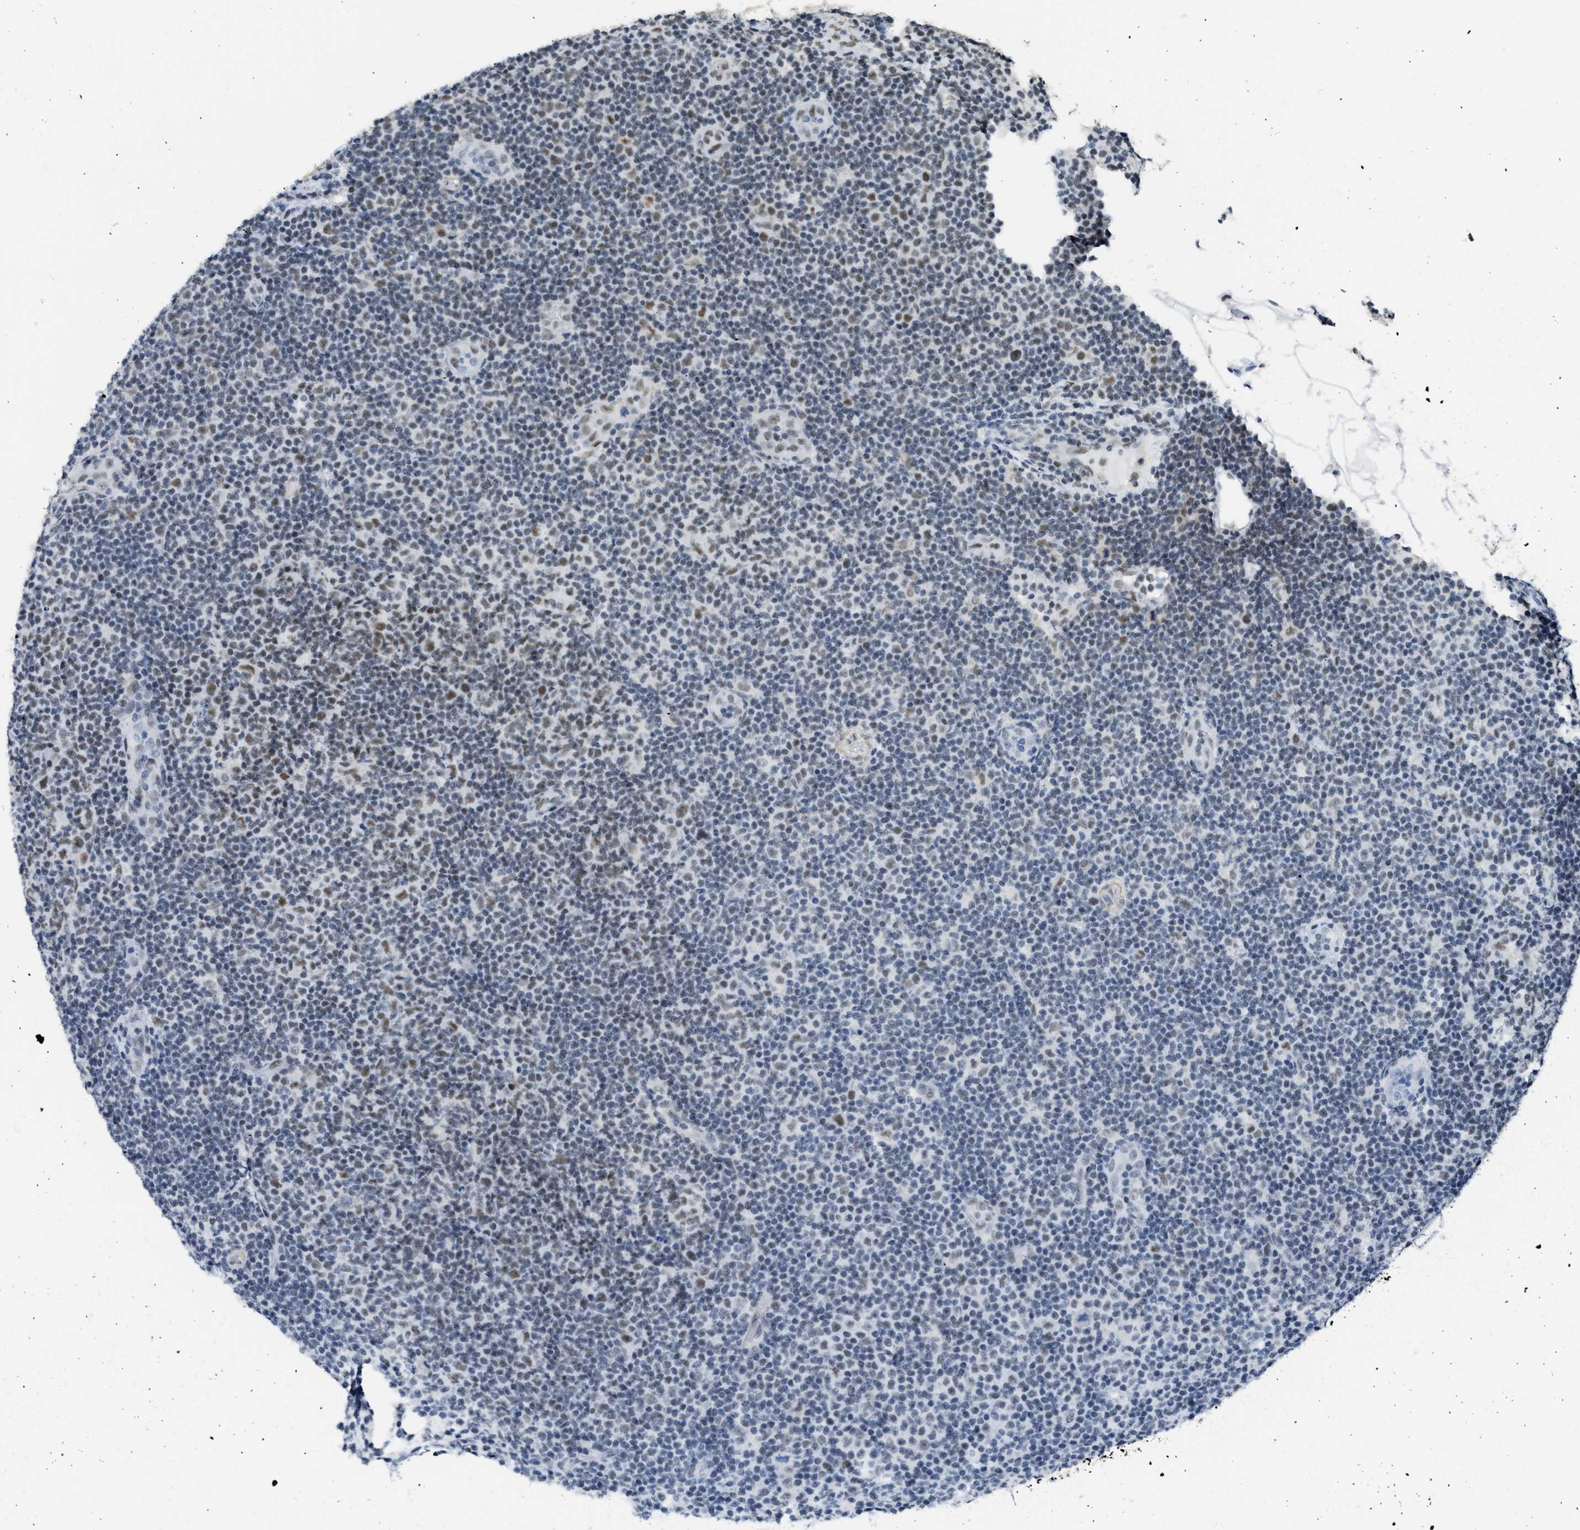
{"staining": {"intensity": "moderate", "quantity": "25%-75%", "location": "nuclear"}, "tissue": "lymphoma", "cell_type": "Tumor cells", "image_type": "cancer", "snomed": [{"axis": "morphology", "description": "Malignant lymphoma, non-Hodgkin's type, Low grade"}, {"axis": "topography", "description": "Lymph node"}], "caption": "A high-resolution histopathology image shows immunohistochemistry (IHC) staining of malignant lymphoma, non-Hodgkin's type (low-grade), which reveals moderate nuclear staining in about 25%-75% of tumor cells.", "gene": "SCAF4", "patient": {"sex": "male", "age": 66}}